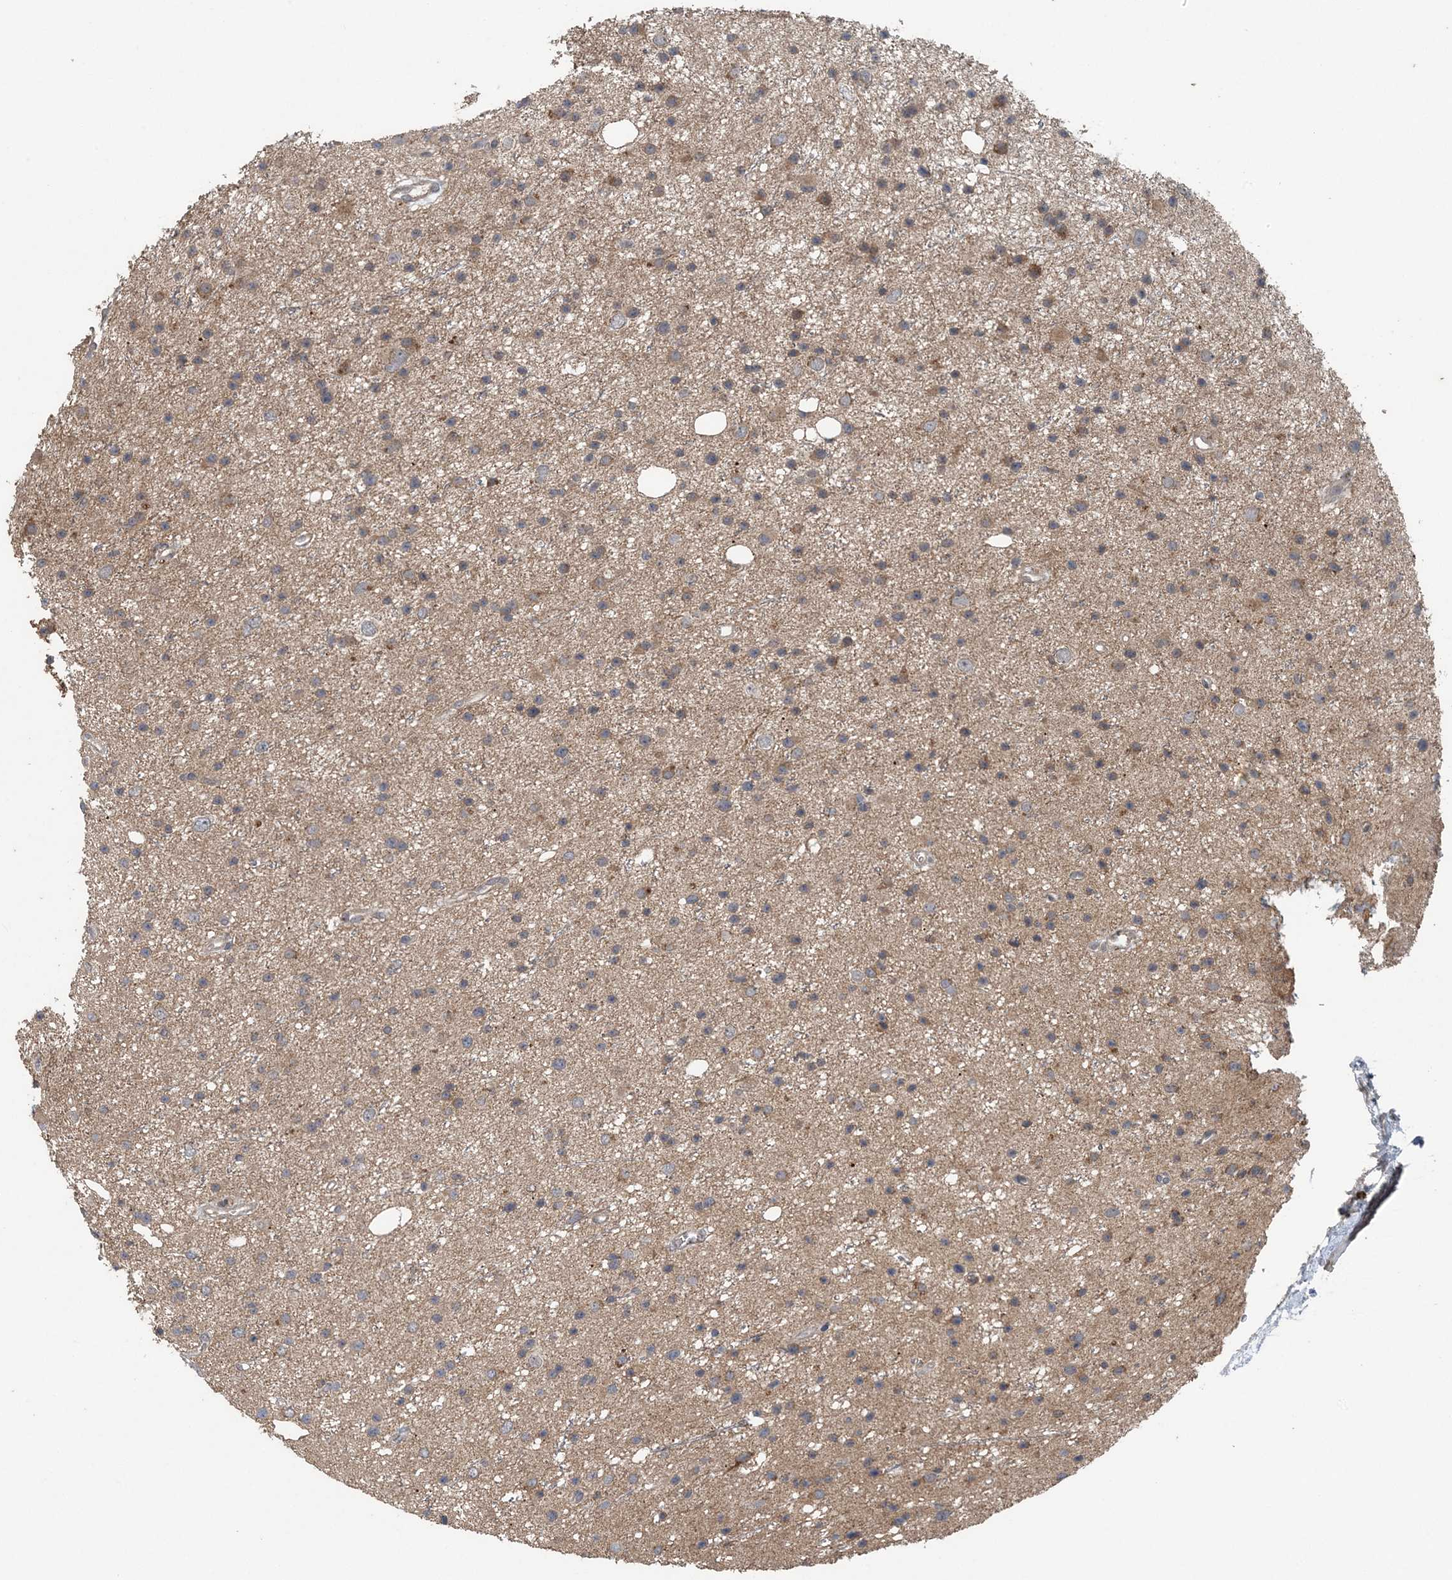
{"staining": {"intensity": "negative", "quantity": "none", "location": "none"}, "tissue": "glioma", "cell_type": "Tumor cells", "image_type": "cancer", "snomed": [{"axis": "morphology", "description": "Glioma, malignant, Low grade"}, {"axis": "topography", "description": "Cerebral cortex"}], "caption": "Immunohistochemical staining of malignant glioma (low-grade) displays no significant staining in tumor cells.", "gene": "MYO9B", "patient": {"sex": "female", "age": 39}}